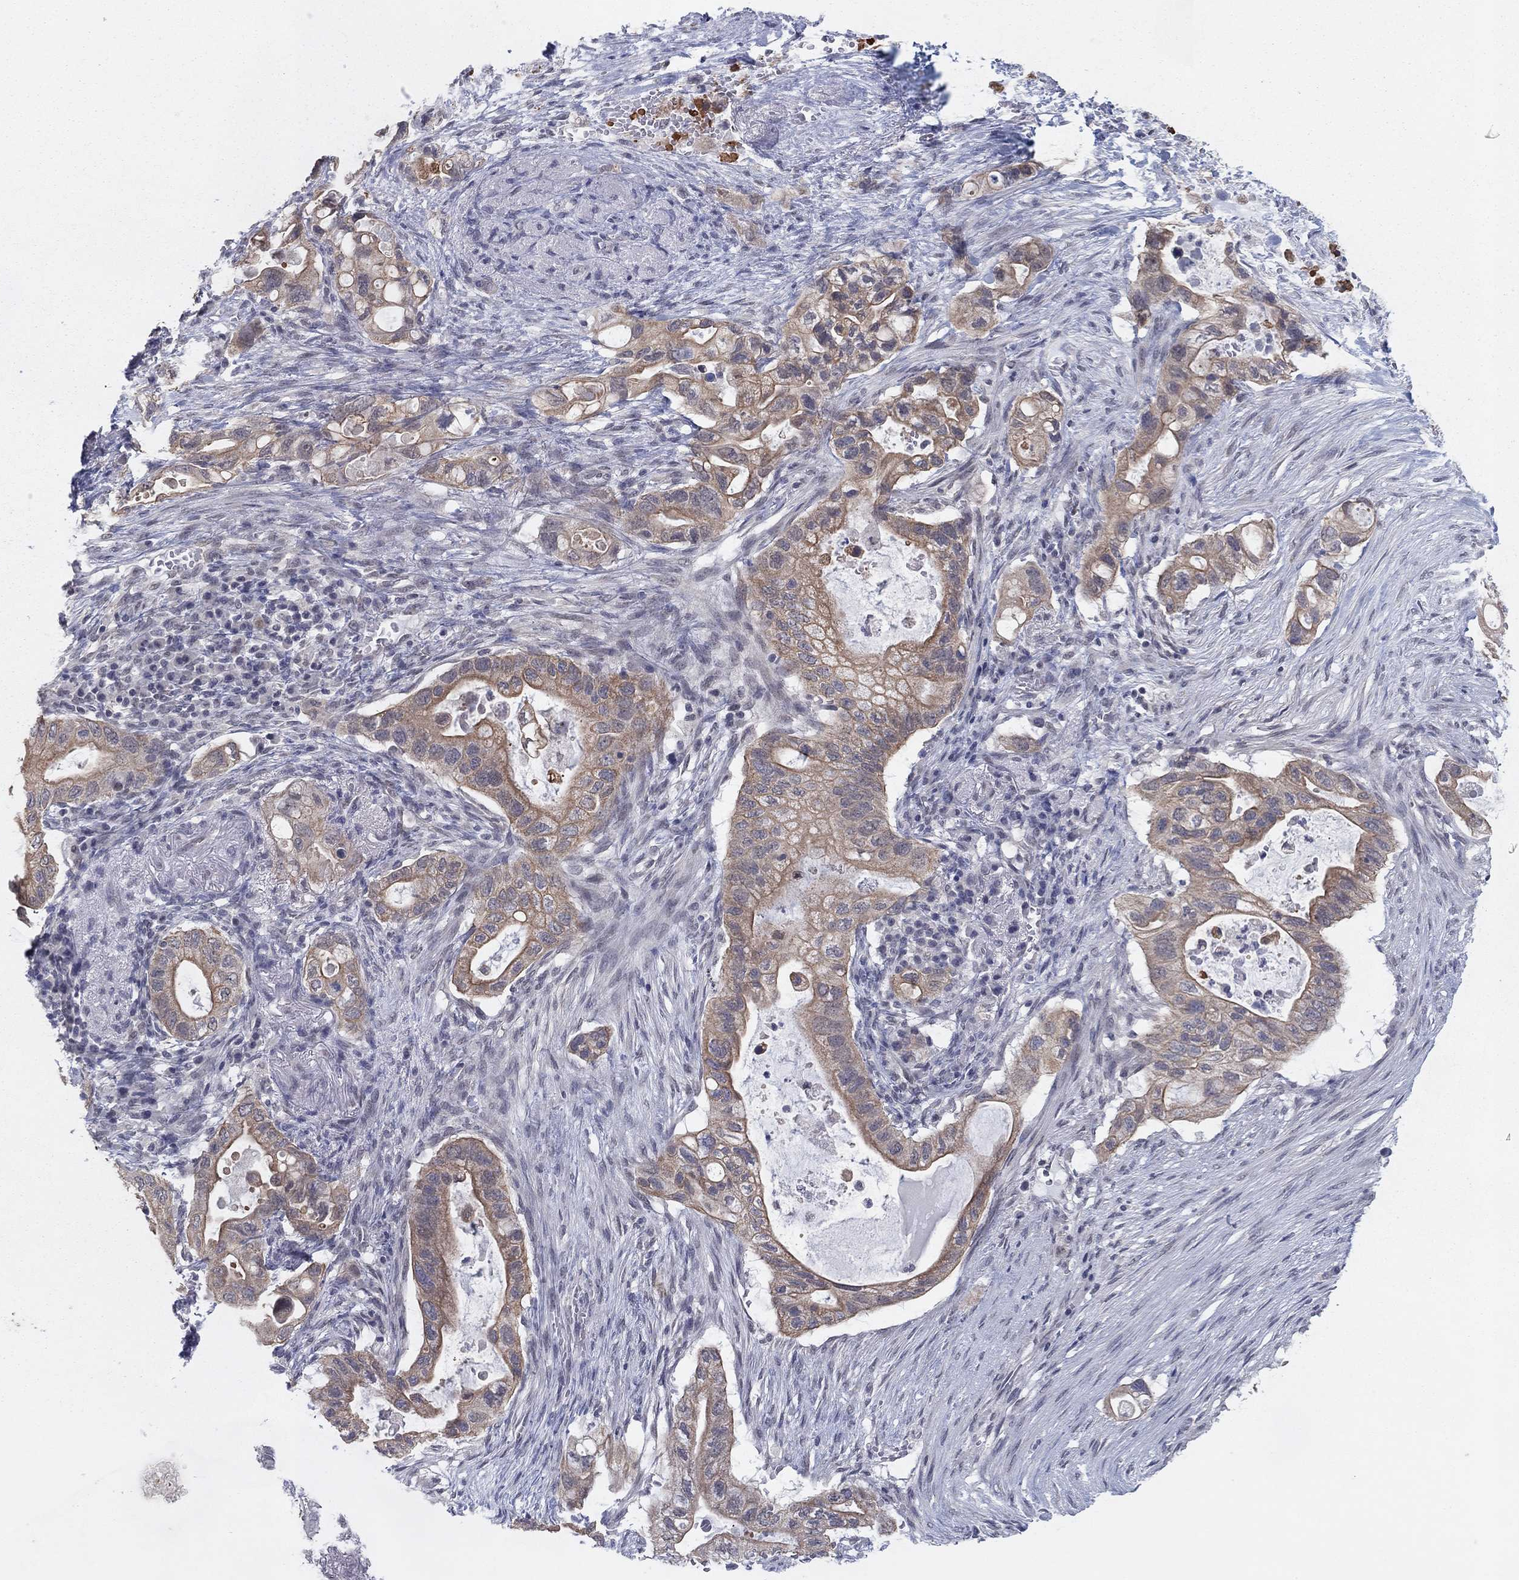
{"staining": {"intensity": "moderate", "quantity": "25%-75%", "location": "cytoplasmic/membranous"}, "tissue": "pancreatic cancer", "cell_type": "Tumor cells", "image_type": "cancer", "snomed": [{"axis": "morphology", "description": "Adenocarcinoma, NOS"}, {"axis": "topography", "description": "Pancreas"}], "caption": "Brown immunohistochemical staining in pancreatic adenocarcinoma exhibits moderate cytoplasmic/membranous expression in approximately 25%-75% of tumor cells.", "gene": "SLC22A2", "patient": {"sex": "female", "age": 72}}